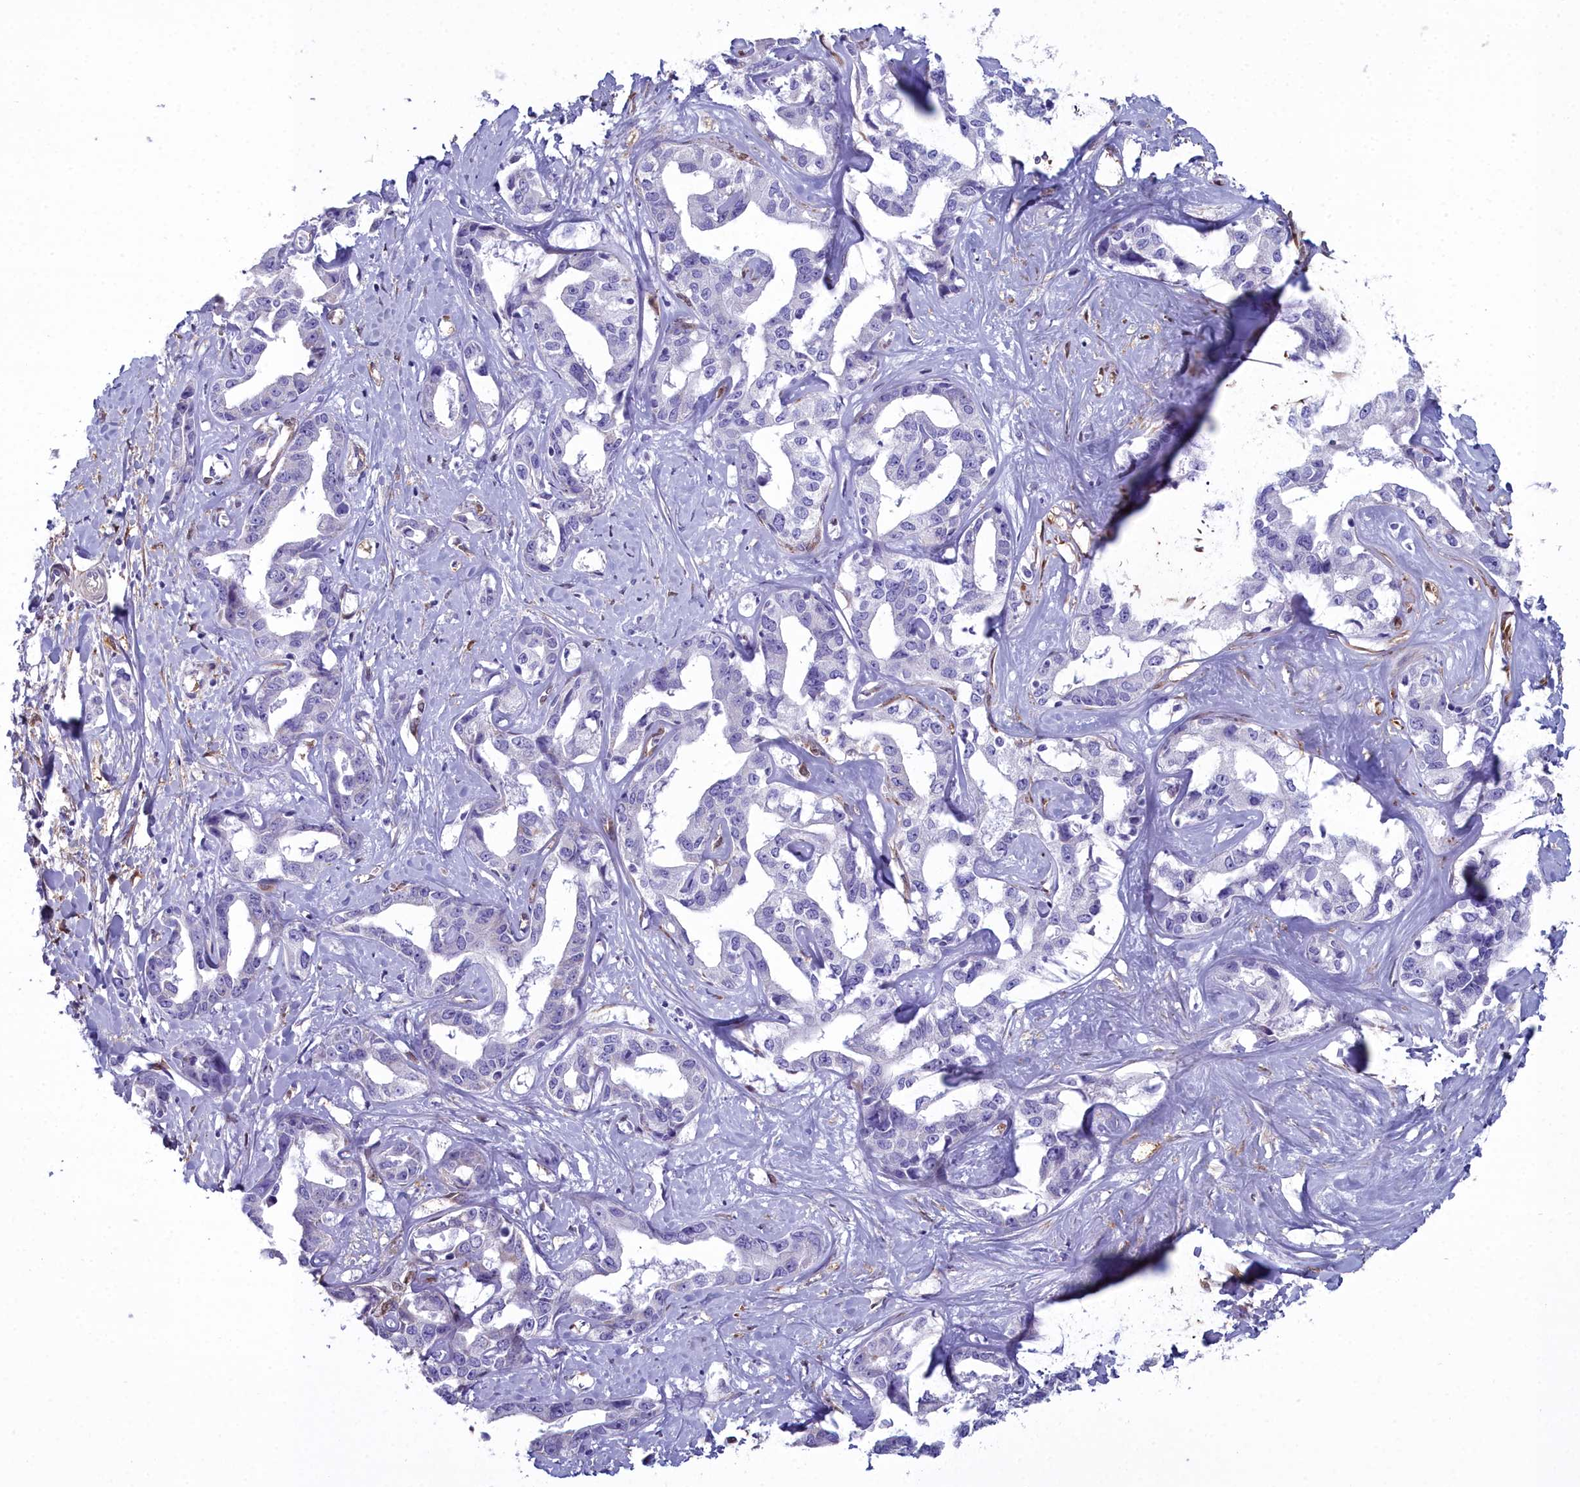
{"staining": {"intensity": "negative", "quantity": "none", "location": "none"}, "tissue": "liver cancer", "cell_type": "Tumor cells", "image_type": "cancer", "snomed": [{"axis": "morphology", "description": "Cholangiocarcinoma"}, {"axis": "topography", "description": "Liver"}], "caption": "High power microscopy histopathology image of an immunohistochemistry (IHC) photomicrograph of liver cholangiocarcinoma, revealing no significant positivity in tumor cells. (Stains: DAB immunohistochemistry with hematoxylin counter stain, Microscopy: brightfield microscopy at high magnification).", "gene": "PPP1R14A", "patient": {"sex": "male", "age": 59}}